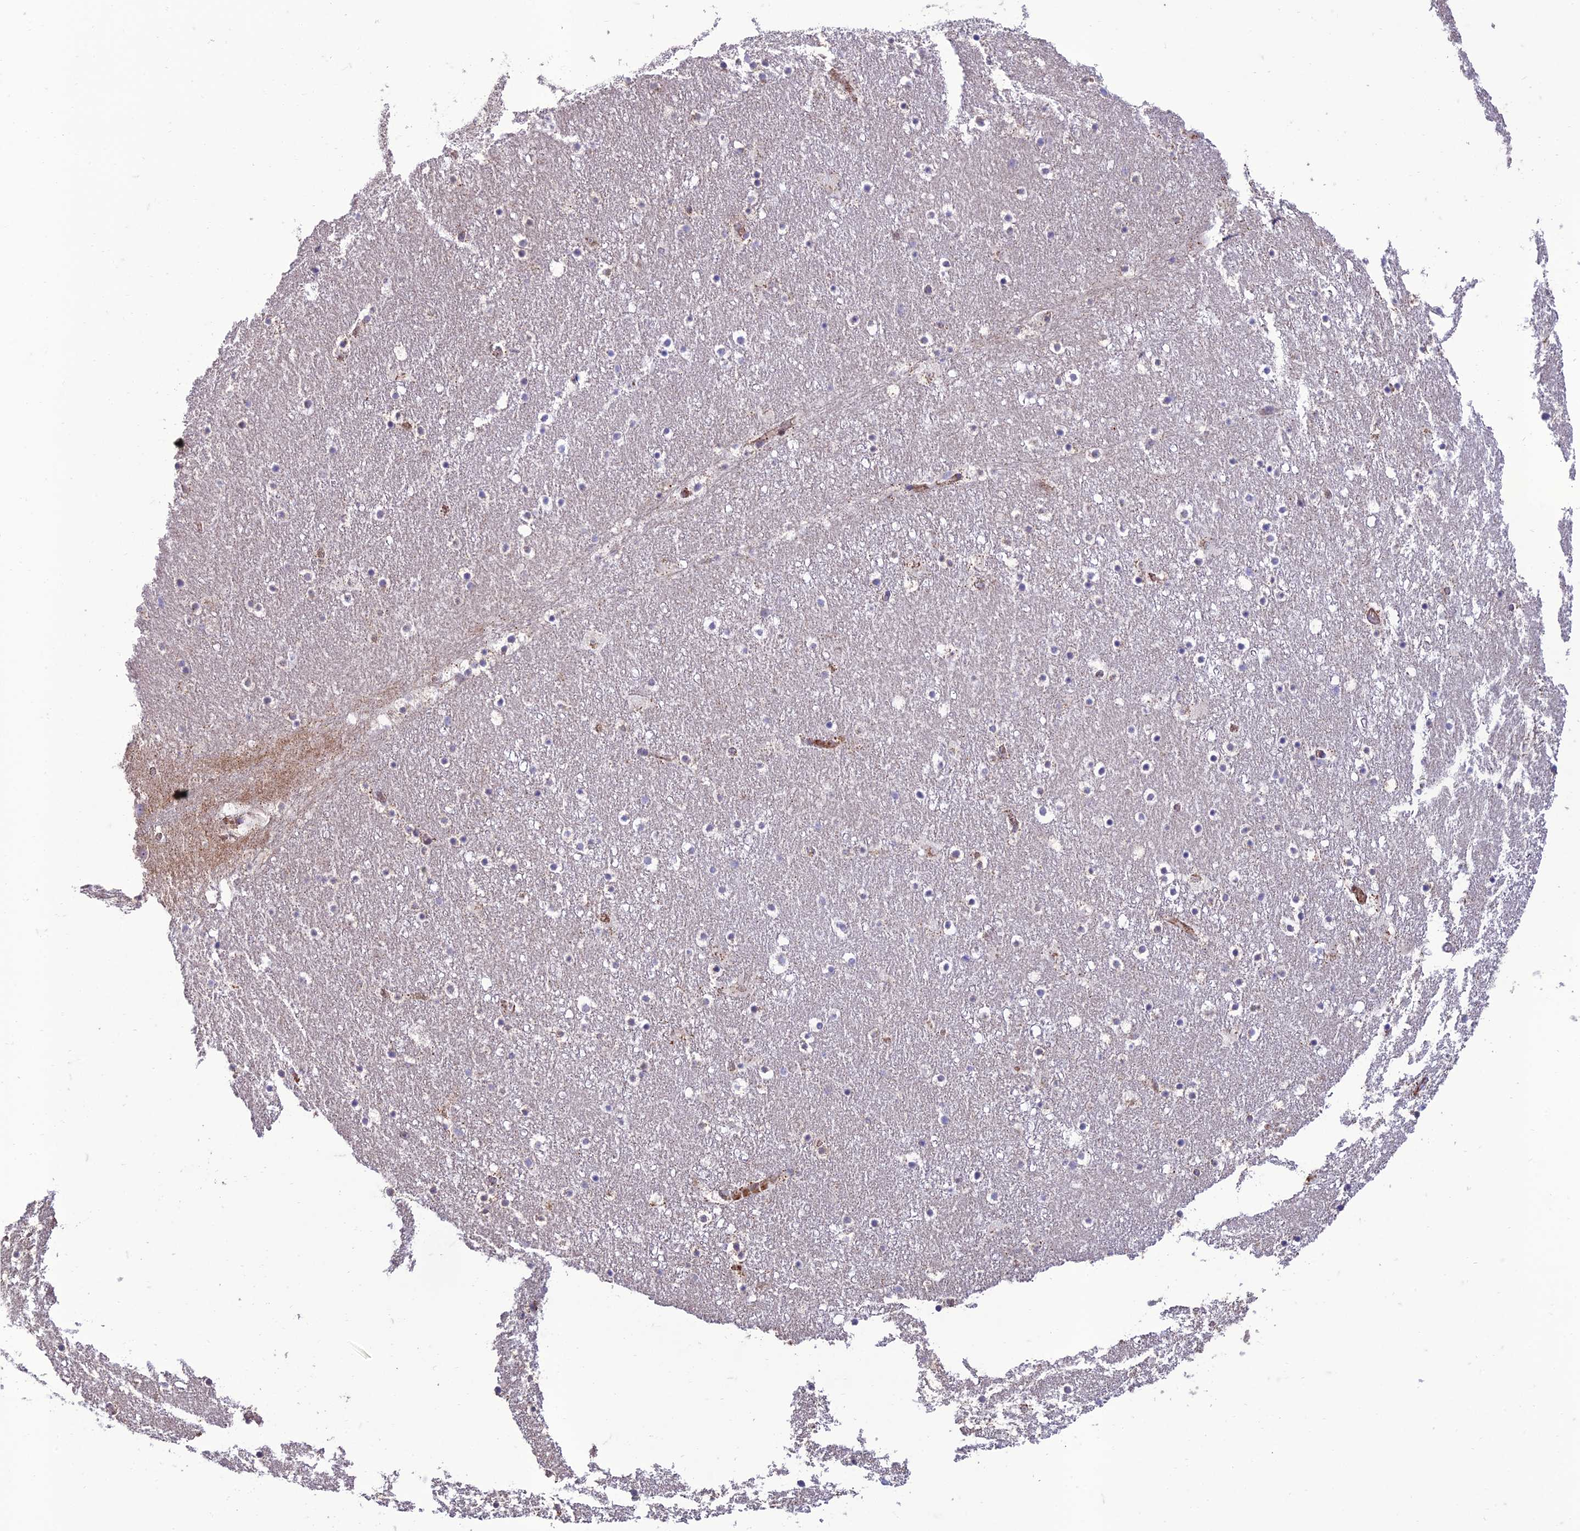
{"staining": {"intensity": "negative", "quantity": "none", "location": "none"}, "tissue": "caudate", "cell_type": "Glial cells", "image_type": "normal", "snomed": [{"axis": "morphology", "description": "Normal tissue, NOS"}, {"axis": "topography", "description": "Lateral ventricle wall"}], "caption": "Micrograph shows no protein positivity in glial cells of benign caudate.", "gene": "SEL1L3", "patient": {"sex": "male", "age": 45}}